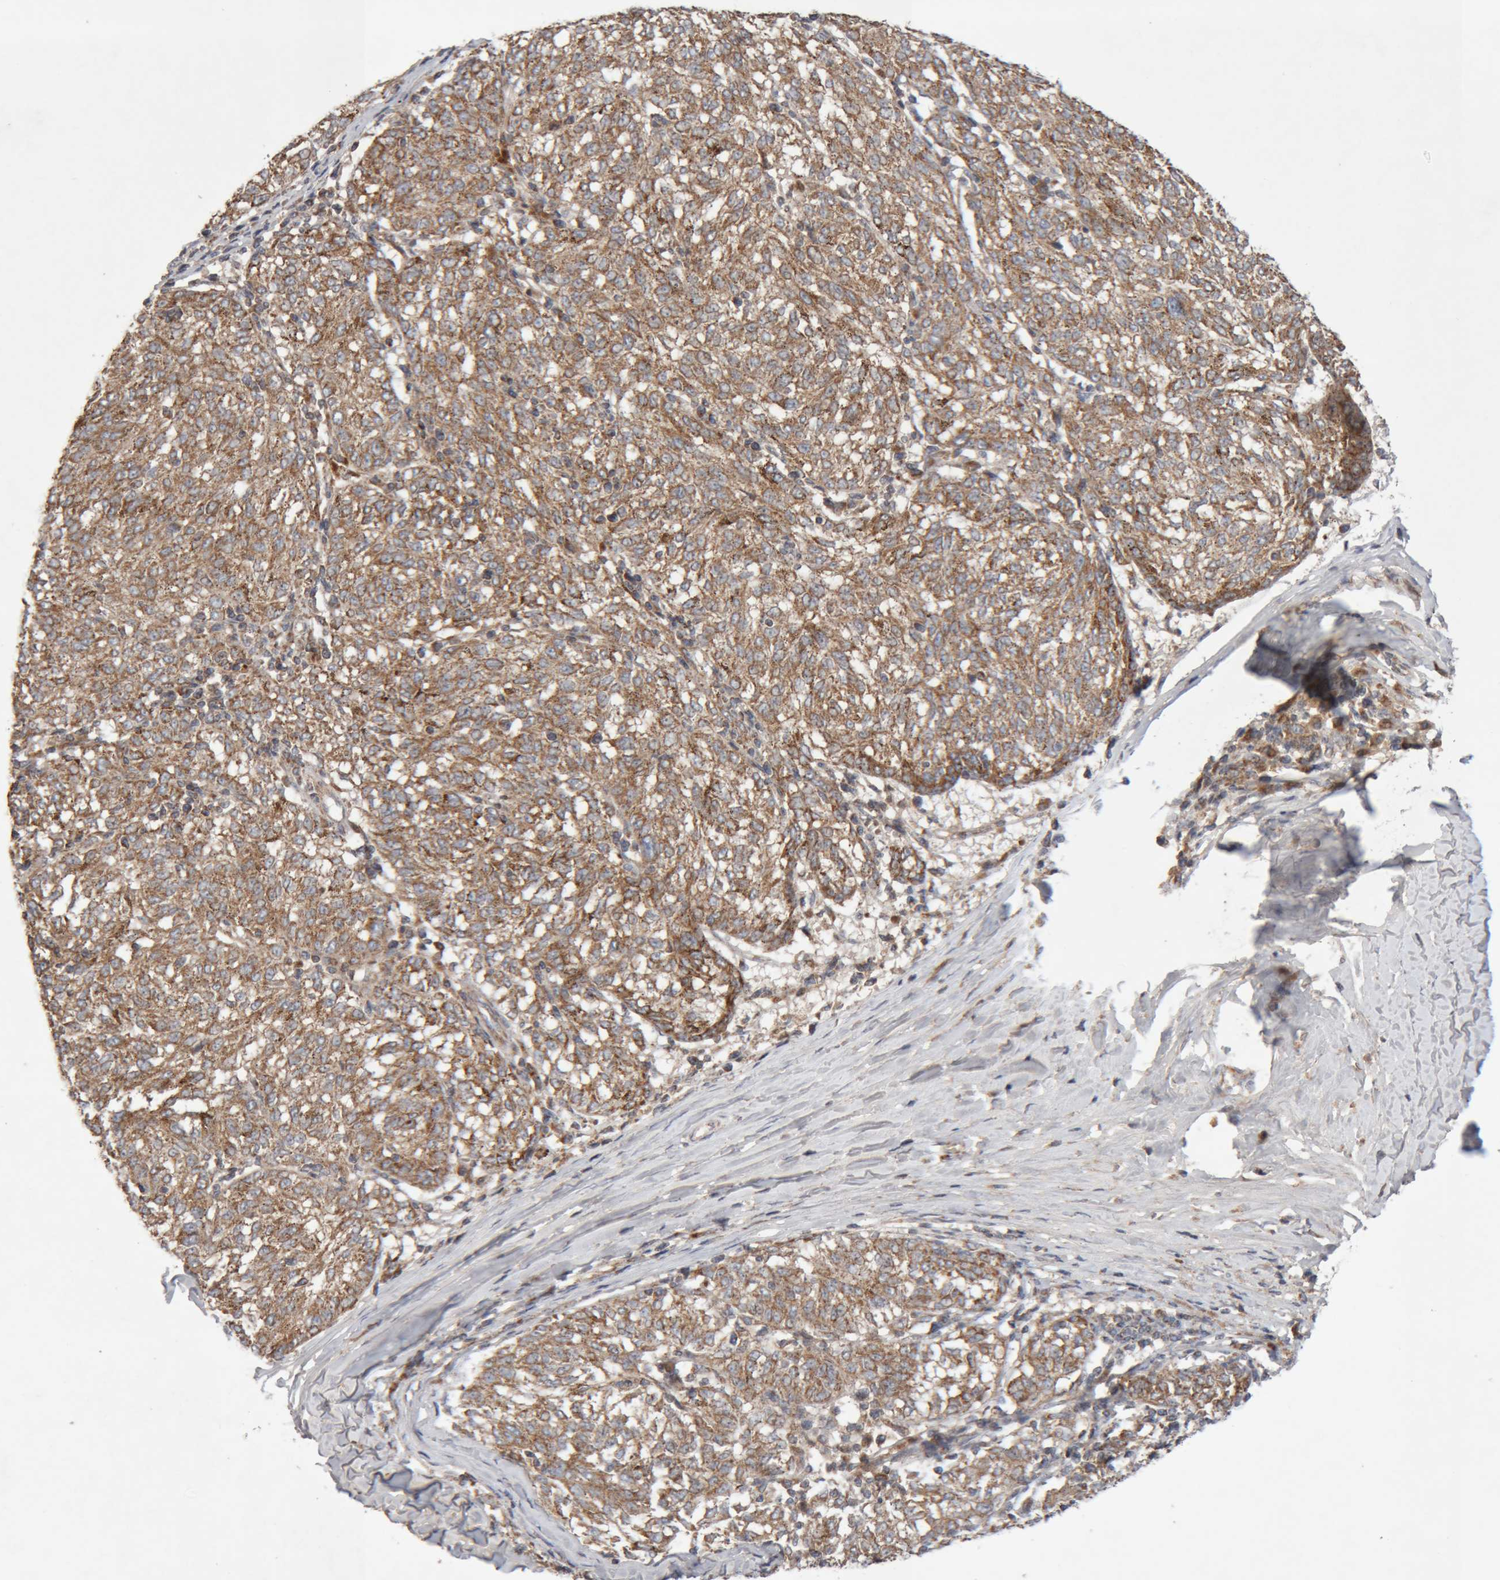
{"staining": {"intensity": "moderate", "quantity": ">75%", "location": "cytoplasmic/membranous"}, "tissue": "melanoma", "cell_type": "Tumor cells", "image_type": "cancer", "snomed": [{"axis": "morphology", "description": "Malignant melanoma, NOS"}, {"axis": "topography", "description": "Skin"}], "caption": "Melanoma stained with a brown dye reveals moderate cytoplasmic/membranous positive expression in about >75% of tumor cells.", "gene": "KIF21B", "patient": {"sex": "female", "age": 72}}